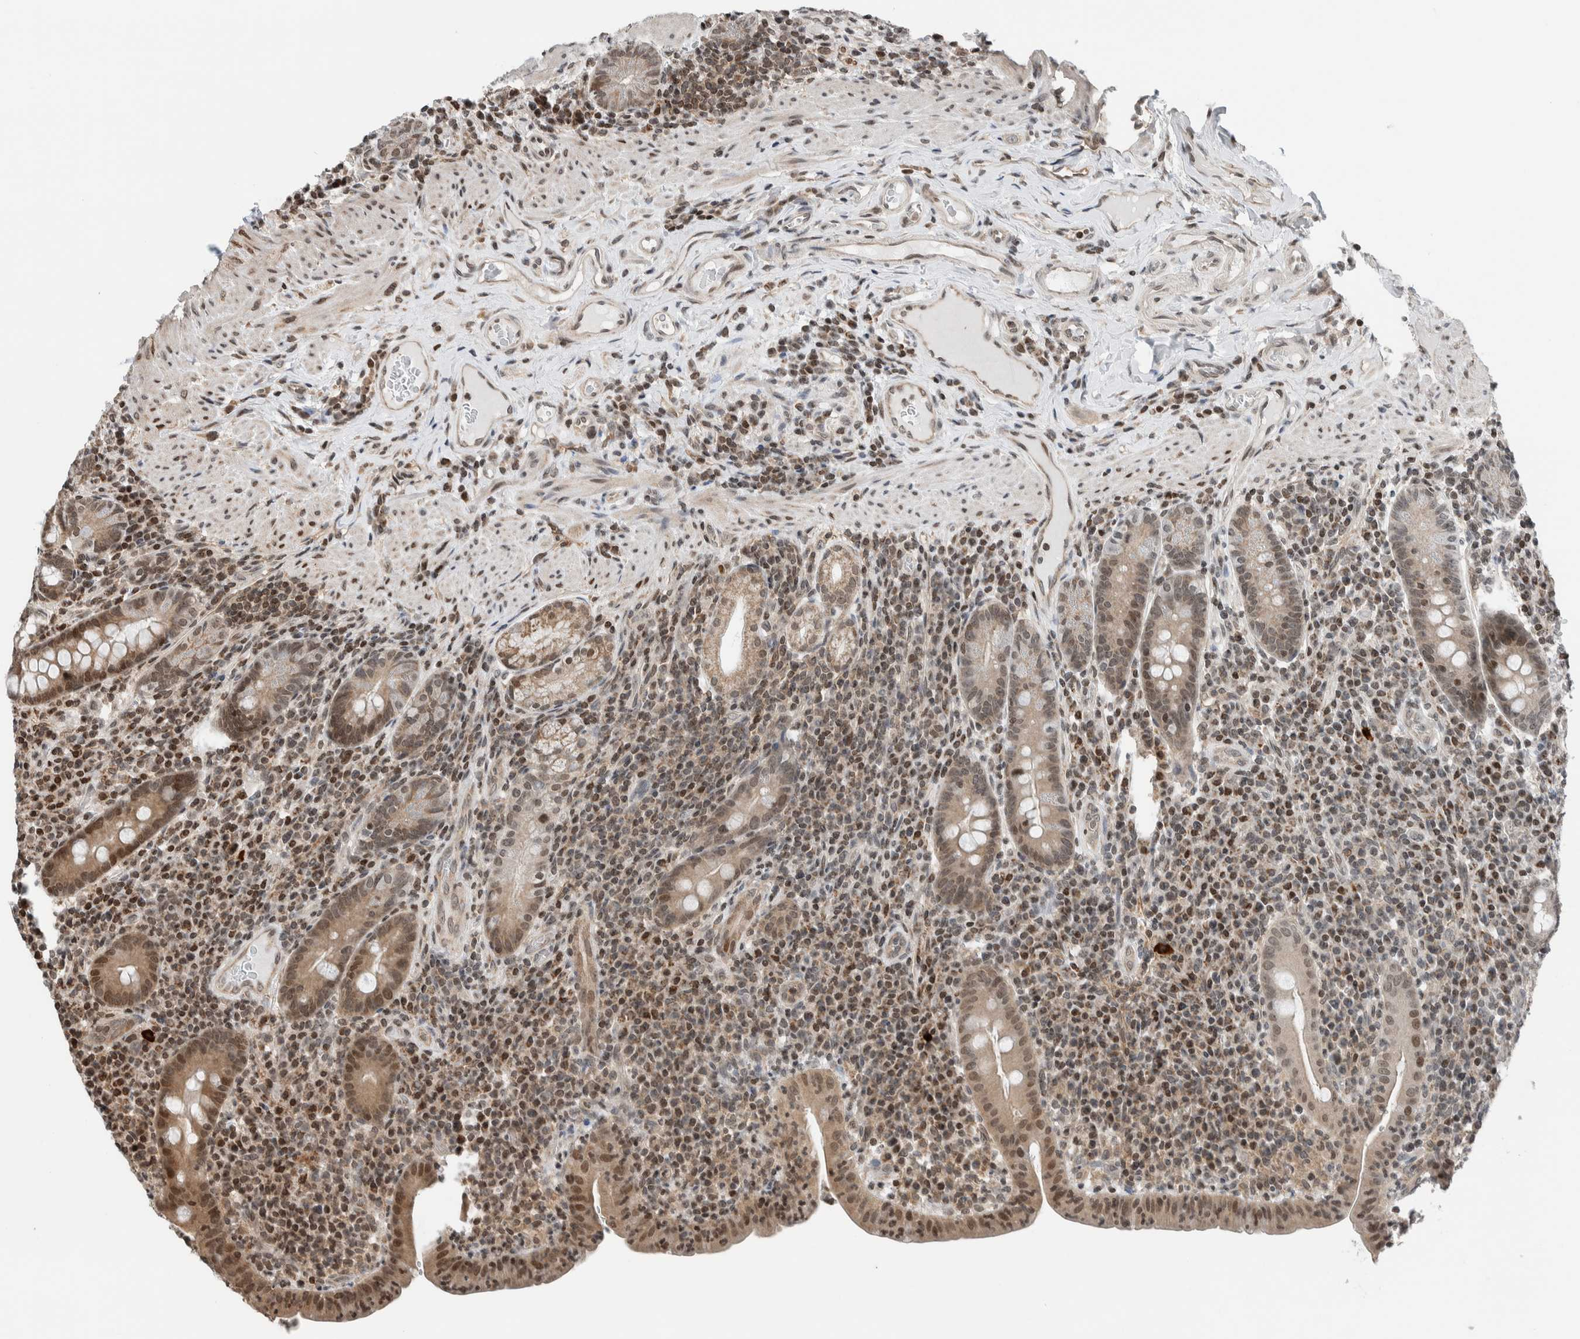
{"staining": {"intensity": "moderate", "quantity": ">75%", "location": "cytoplasmic/membranous,nuclear"}, "tissue": "duodenum", "cell_type": "Glandular cells", "image_type": "normal", "snomed": [{"axis": "morphology", "description": "Normal tissue, NOS"}, {"axis": "morphology", "description": "Adenocarcinoma, NOS"}, {"axis": "topography", "description": "Pancreas"}, {"axis": "topography", "description": "Duodenum"}], "caption": "Immunohistochemistry image of normal duodenum: duodenum stained using immunohistochemistry (IHC) displays medium levels of moderate protein expression localized specifically in the cytoplasmic/membranous,nuclear of glandular cells, appearing as a cytoplasmic/membranous,nuclear brown color.", "gene": "NPLOC4", "patient": {"sex": "male", "age": 50}}